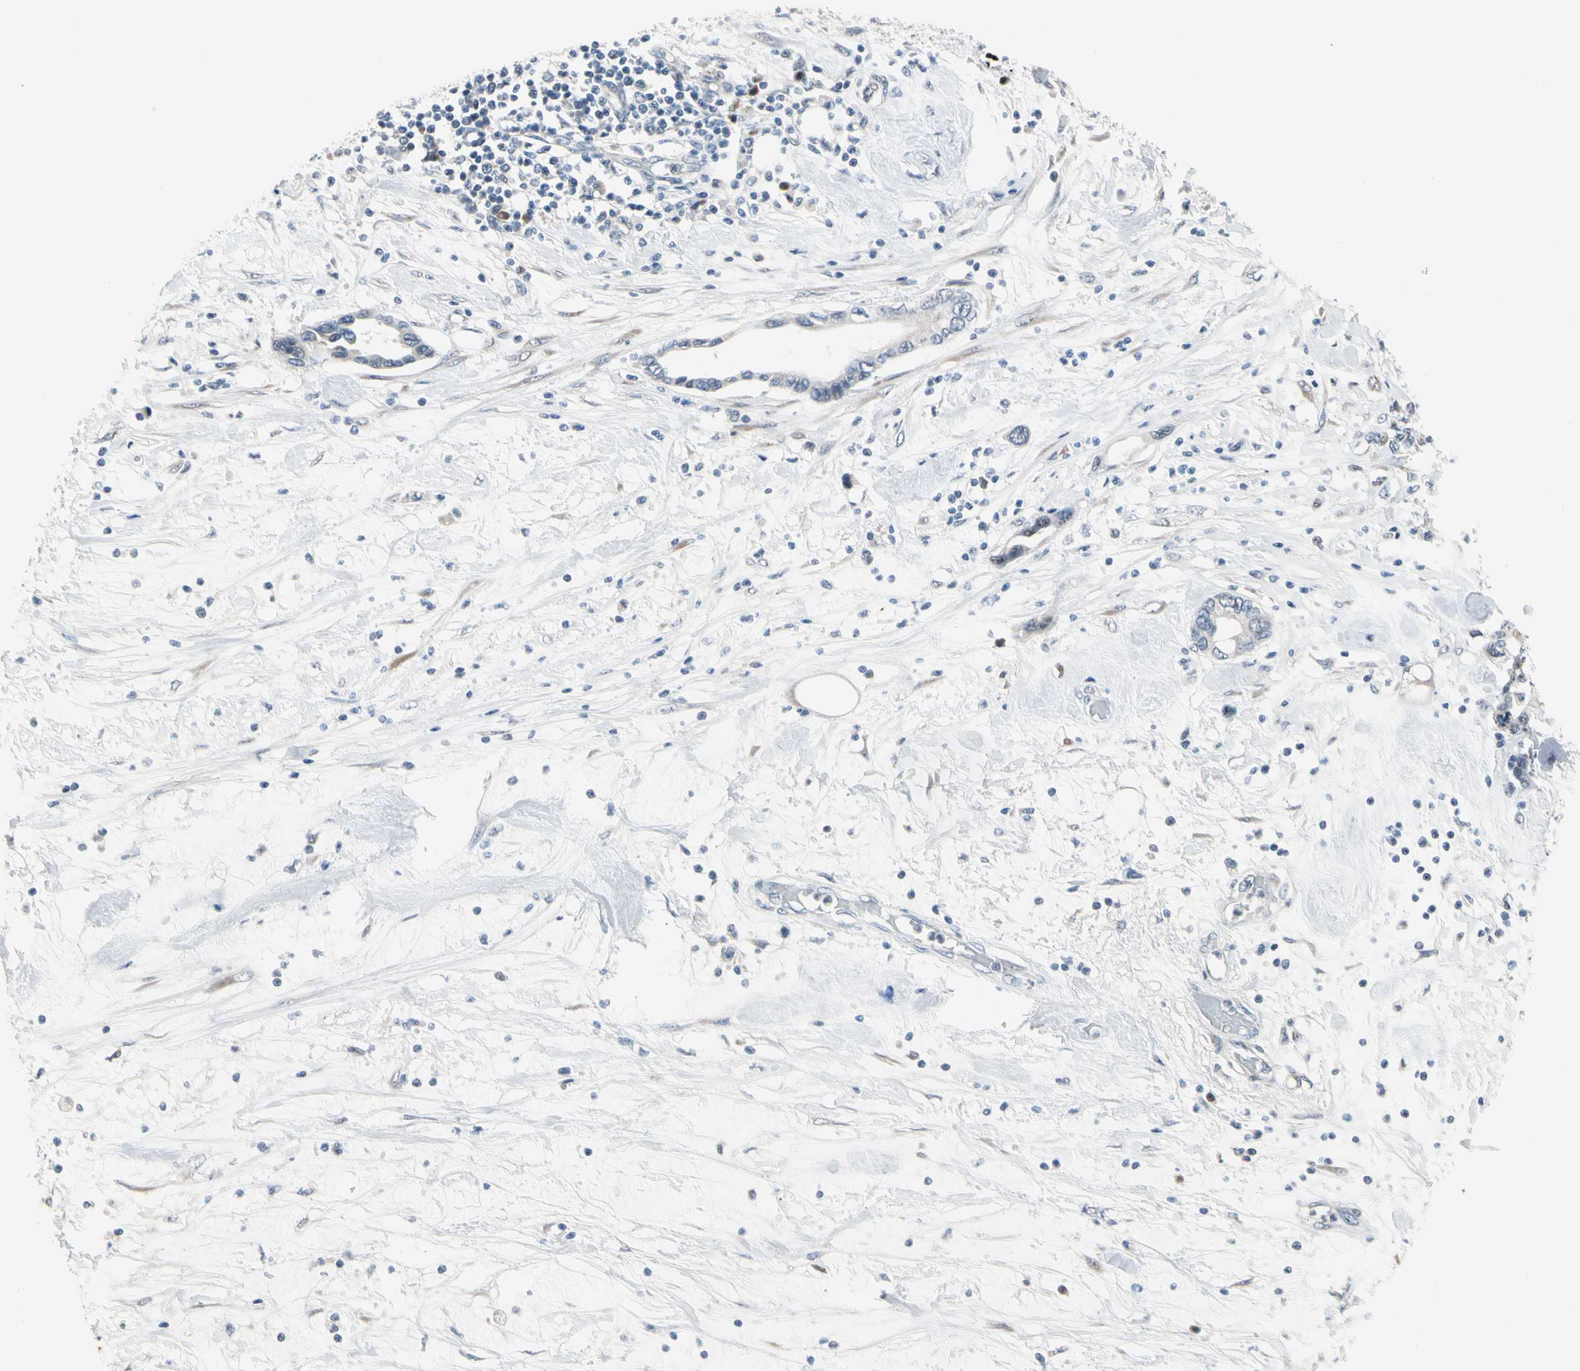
{"staining": {"intensity": "negative", "quantity": "none", "location": "none"}, "tissue": "pancreatic cancer", "cell_type": "Tumor cells", "image_type": "cancer", "snomed": [{"axis": "morphology", "description": "Adenocarcinoma, NOS"}, {"axis": "topography", "description": "Pancreas"}], "caption": "The immunohistochemistry (IHC) image has no significant expression in tumor cells of pancreatic adenocarcinoma tissue.", "gene": "MARK1", "patient": {"sex": "female", "age": 57}}